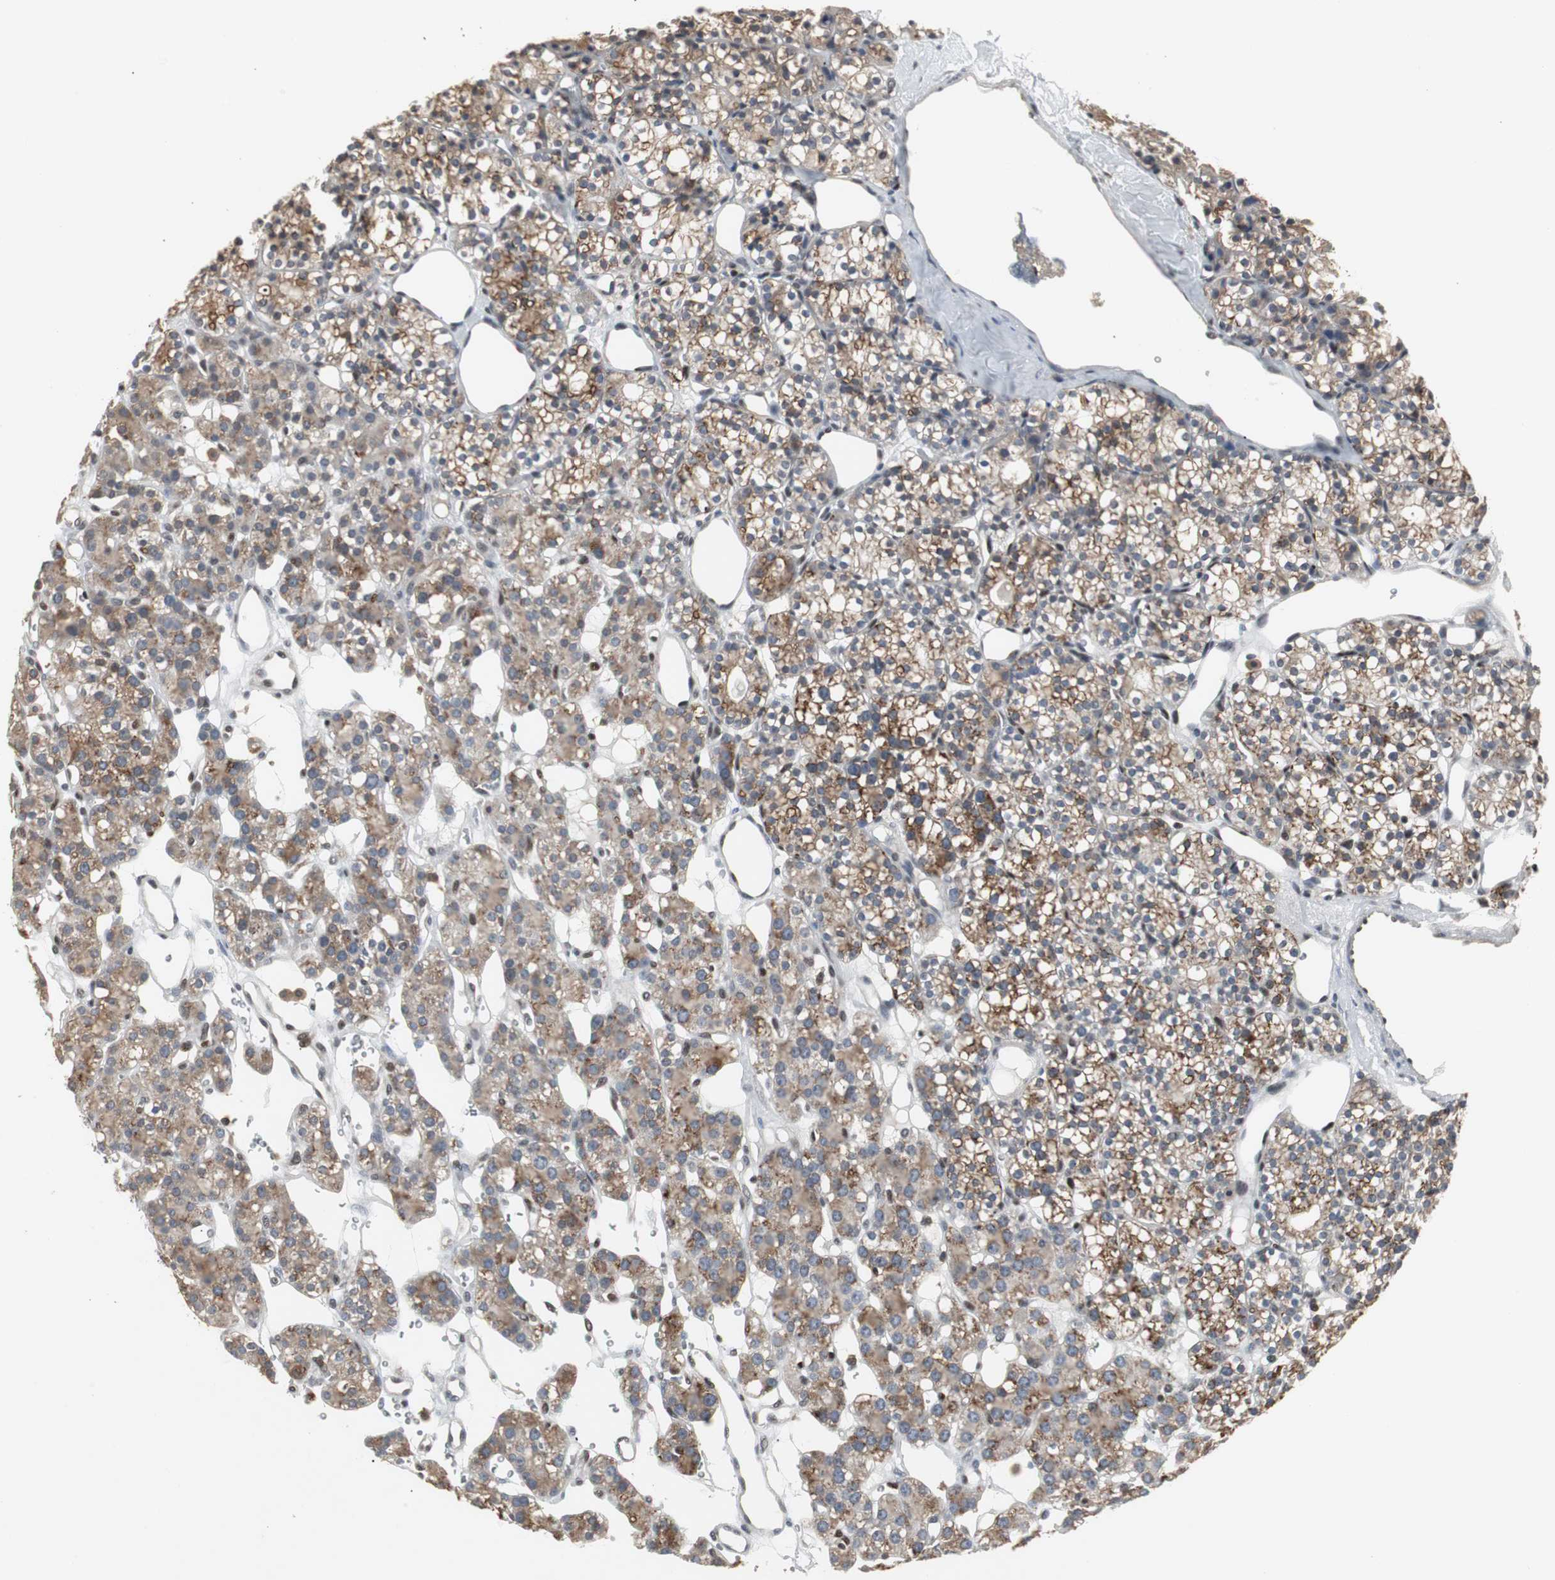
{"staining": {"intensity": "moderate", "quantity": ">75%", "location": "cytoplasmic/membranous"}, "tissue": "parathyroid gland", "cell_type": "Glandular cells", "image_type": "normal", "snomed": [{"axis": "morphology", "description": "Normal tissue, NOS"}, {"axis": "topography", "description": "Parathyroid gland"}], "caption": "Glandular cells display moderate cytoplasmic/membranous positivity in approximately >75% of cells in benign parathyroid gland.", "gene": "GRK2", "patient": {"sex": "female", "age": 64}}